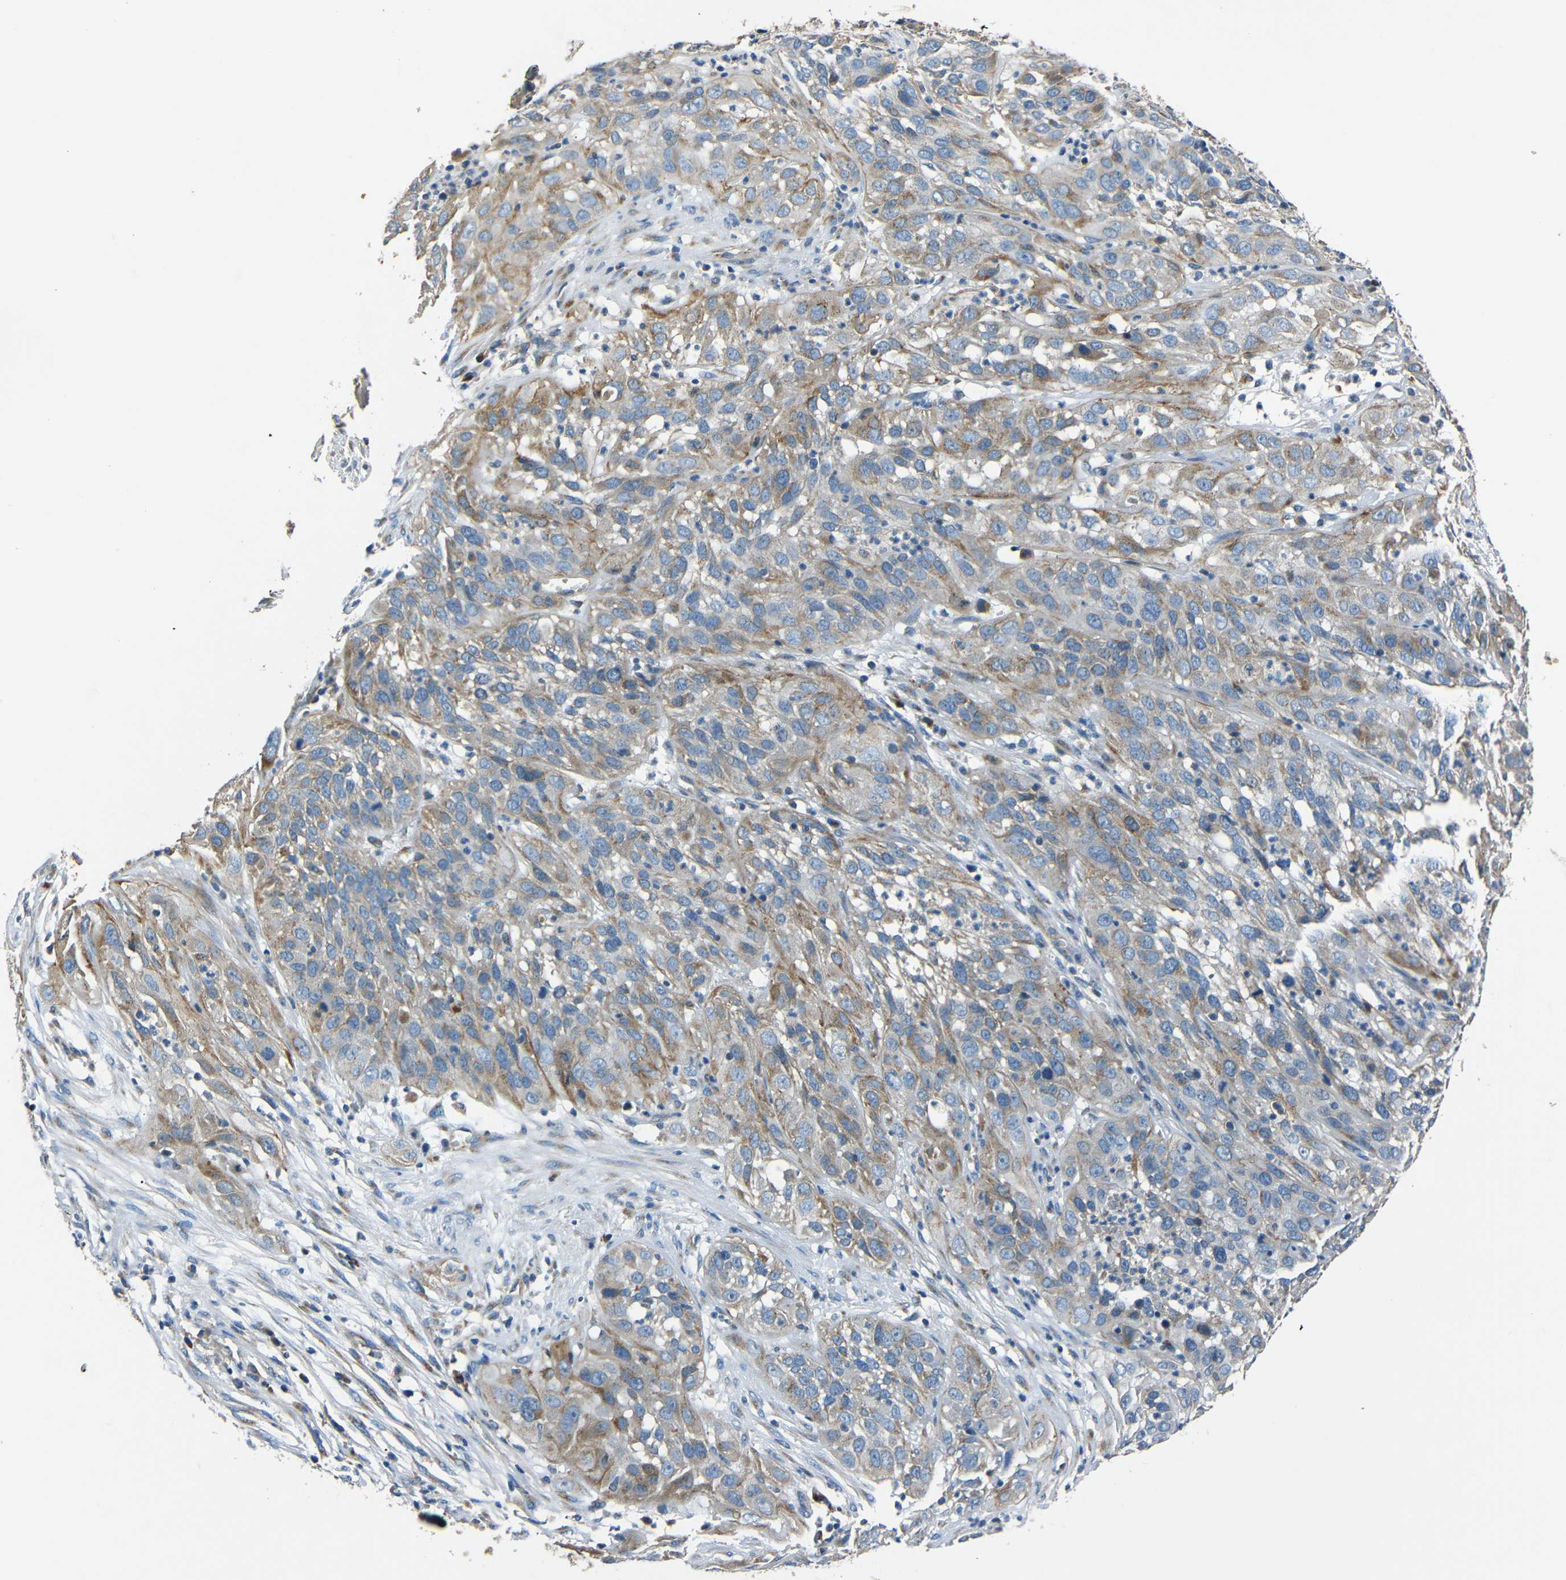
{"staining": {"intensity": "moderate", "quantity": ">75%", "location": "cytoplasmic/membranous"}, "tissue": "cervical cancer", "cell_type": "Tumor cells", "image_type": "cancer", "snomed": [{"axis": "morphology", "description": "Squamous cell carcinoma, NOS"}, {"axis": "topography", "description": "Cervix"}], "caption": "Tumor cells display moderate cytoplasmic/membranous expression in about >75% of cells in cervical cancer (squamous cell carcinoma).", "gene": "NETO2", "patient": {"sex": "female", "age": 32}}